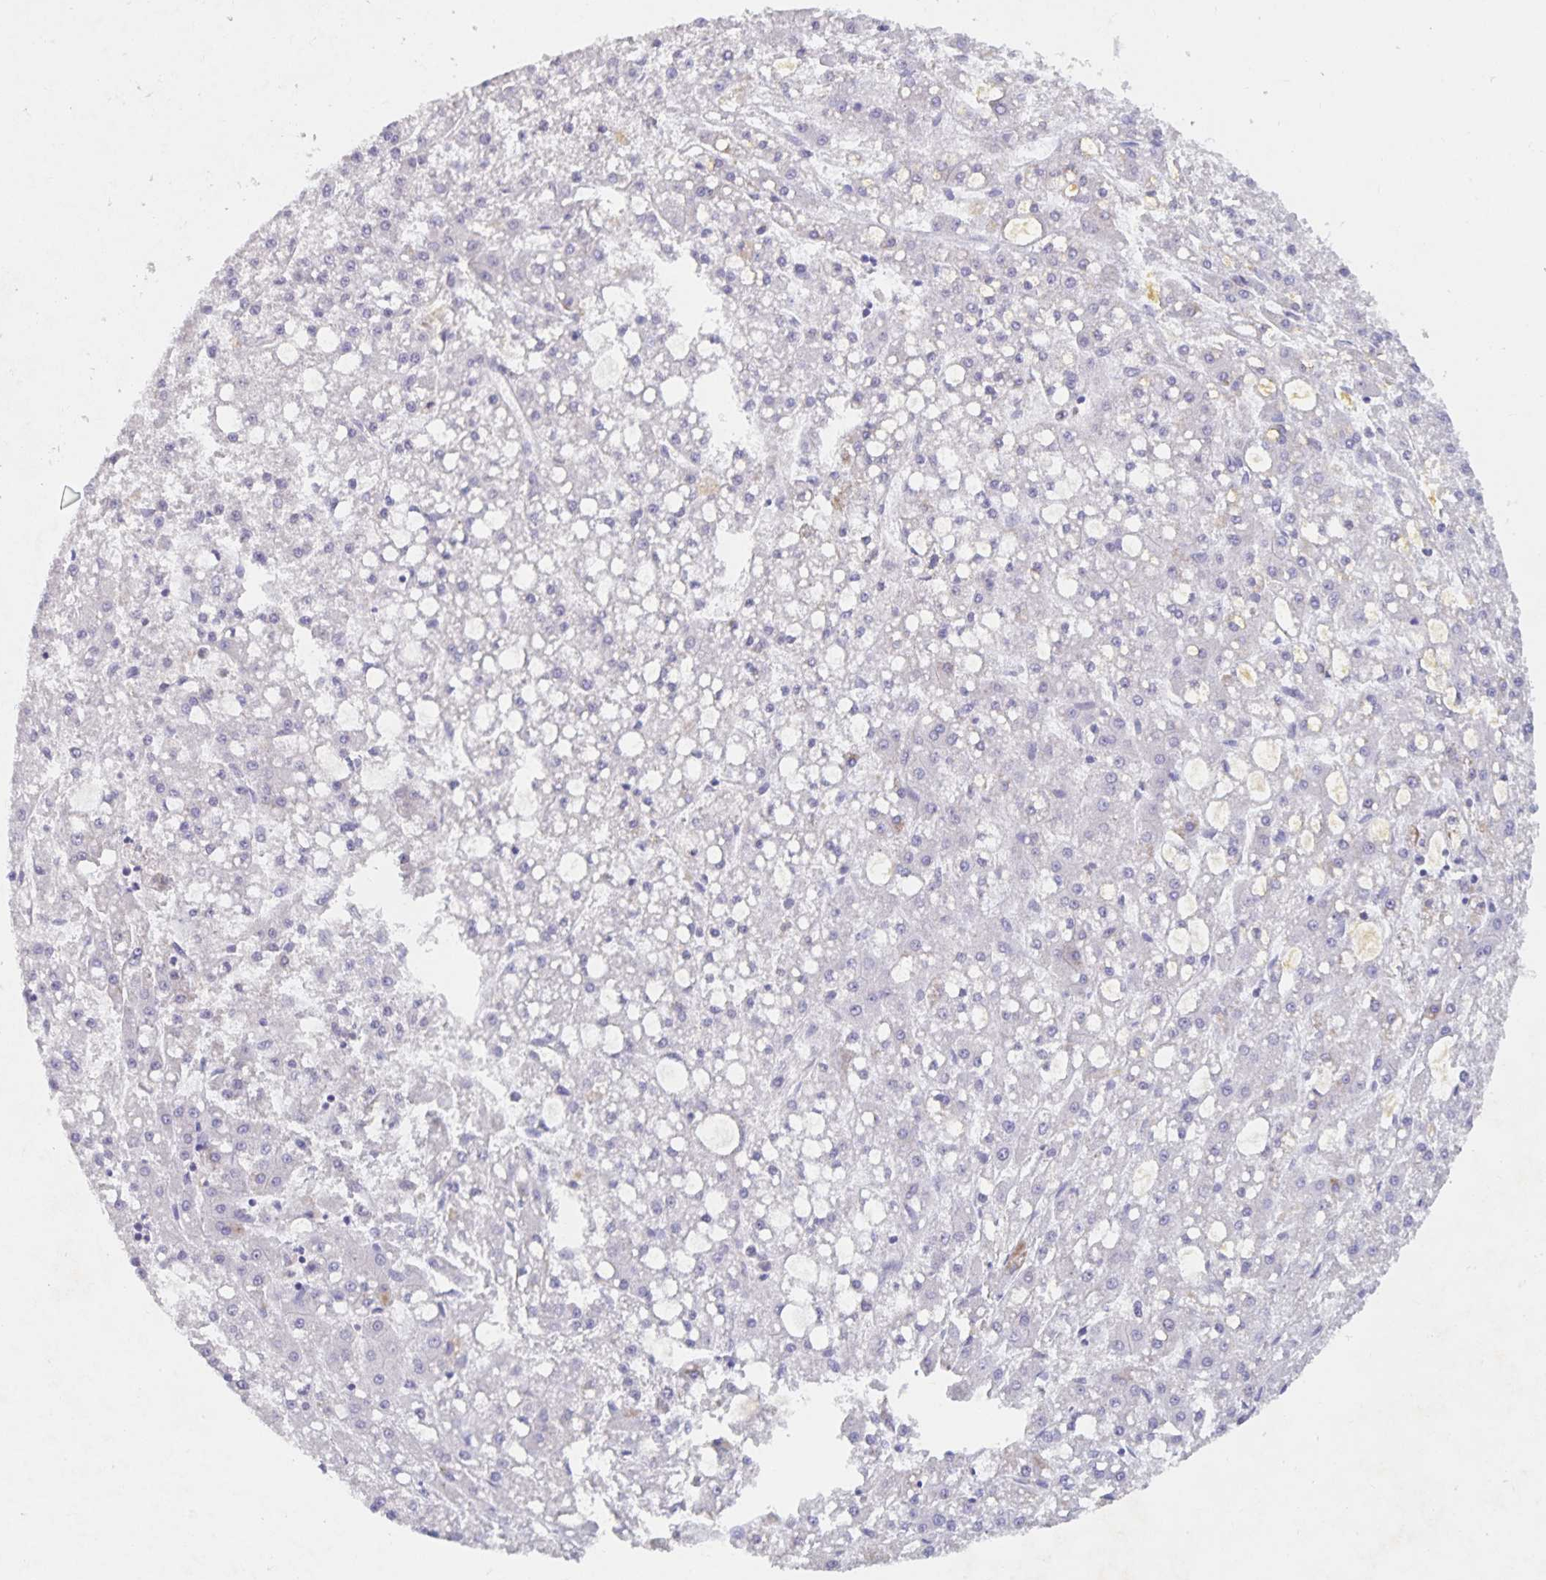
{"staining": {"intensity": "negative", "quantity": "none", "location": "none"}, "tissue": "liver cancer", "cell_type": "Tumor cells", "image_type": "cancer", "snomed": [{"axis": "morphology", "description": "Carcinoma, Hepatocellular, NOS"}, {"axis": "topography", "description": "Liver"}], "caption": "Immunohistochemistry (IHC) histopathology image of hepatocellular carcinoma (liver) stained for a protein (brown), which reveals no positivity in tumor cells.", "gene": "CDC42BPG", "patient": {"sex": "male", "age": 67}}